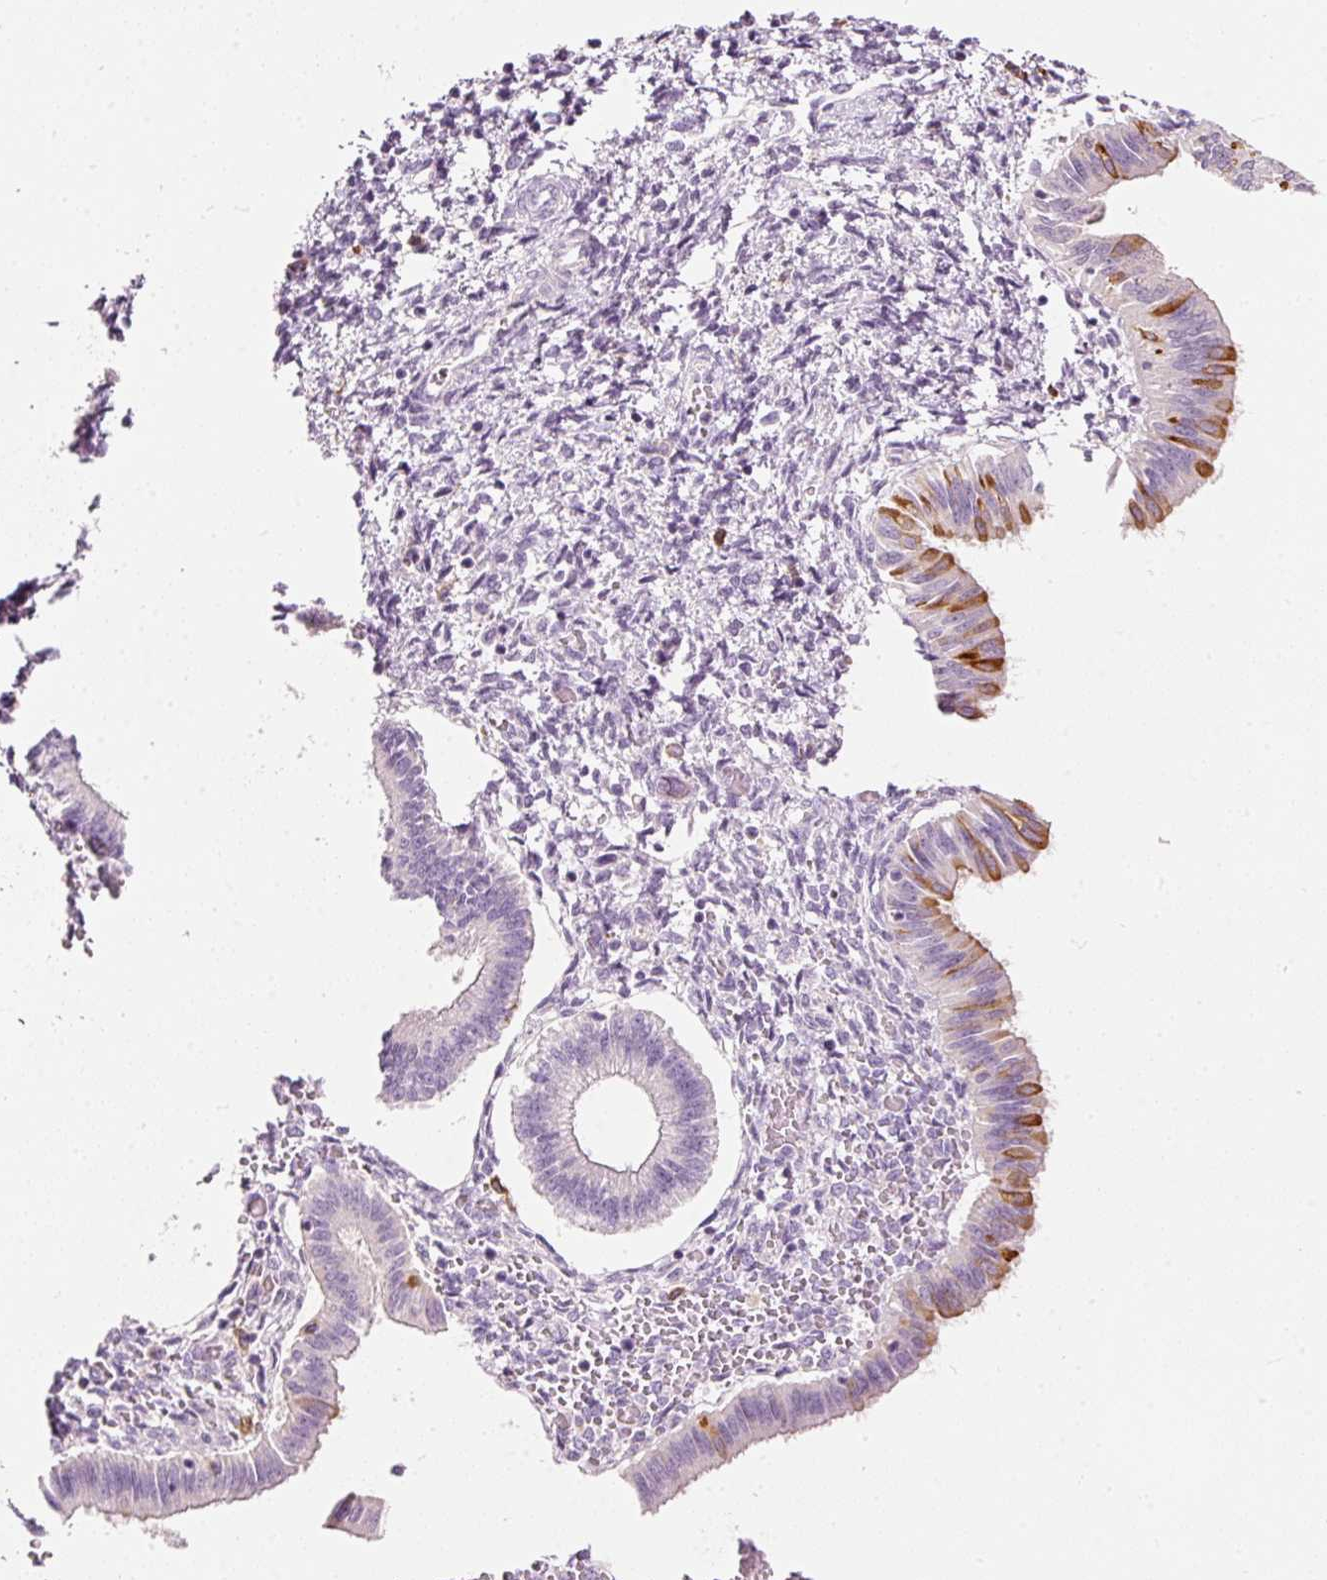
{"staining": {"intensity": "negative", "quantity": "none", "location": "none"}, "tissue": "endometrium", "cell_type": "Cells in endometrial stroma", "image_type": "normal", "snomed": [{"axis": "morphology", "description": "Normal tissue, NOS"}, {"axis": "topography", "description": "Endometrium"}], "caption": "Histopathology image shows no protein staining in cells in endometrial stroma of benign endometrium. (Stains: DAB (3,3'-diaminobenzidine) immunohistochemistry (IHC) with hematoxylin counter stain, Microscopy: brightfield microscopy at high magnification).", "gene": "MTHFD2", "patient": {"sex": "female", "age": 25}}